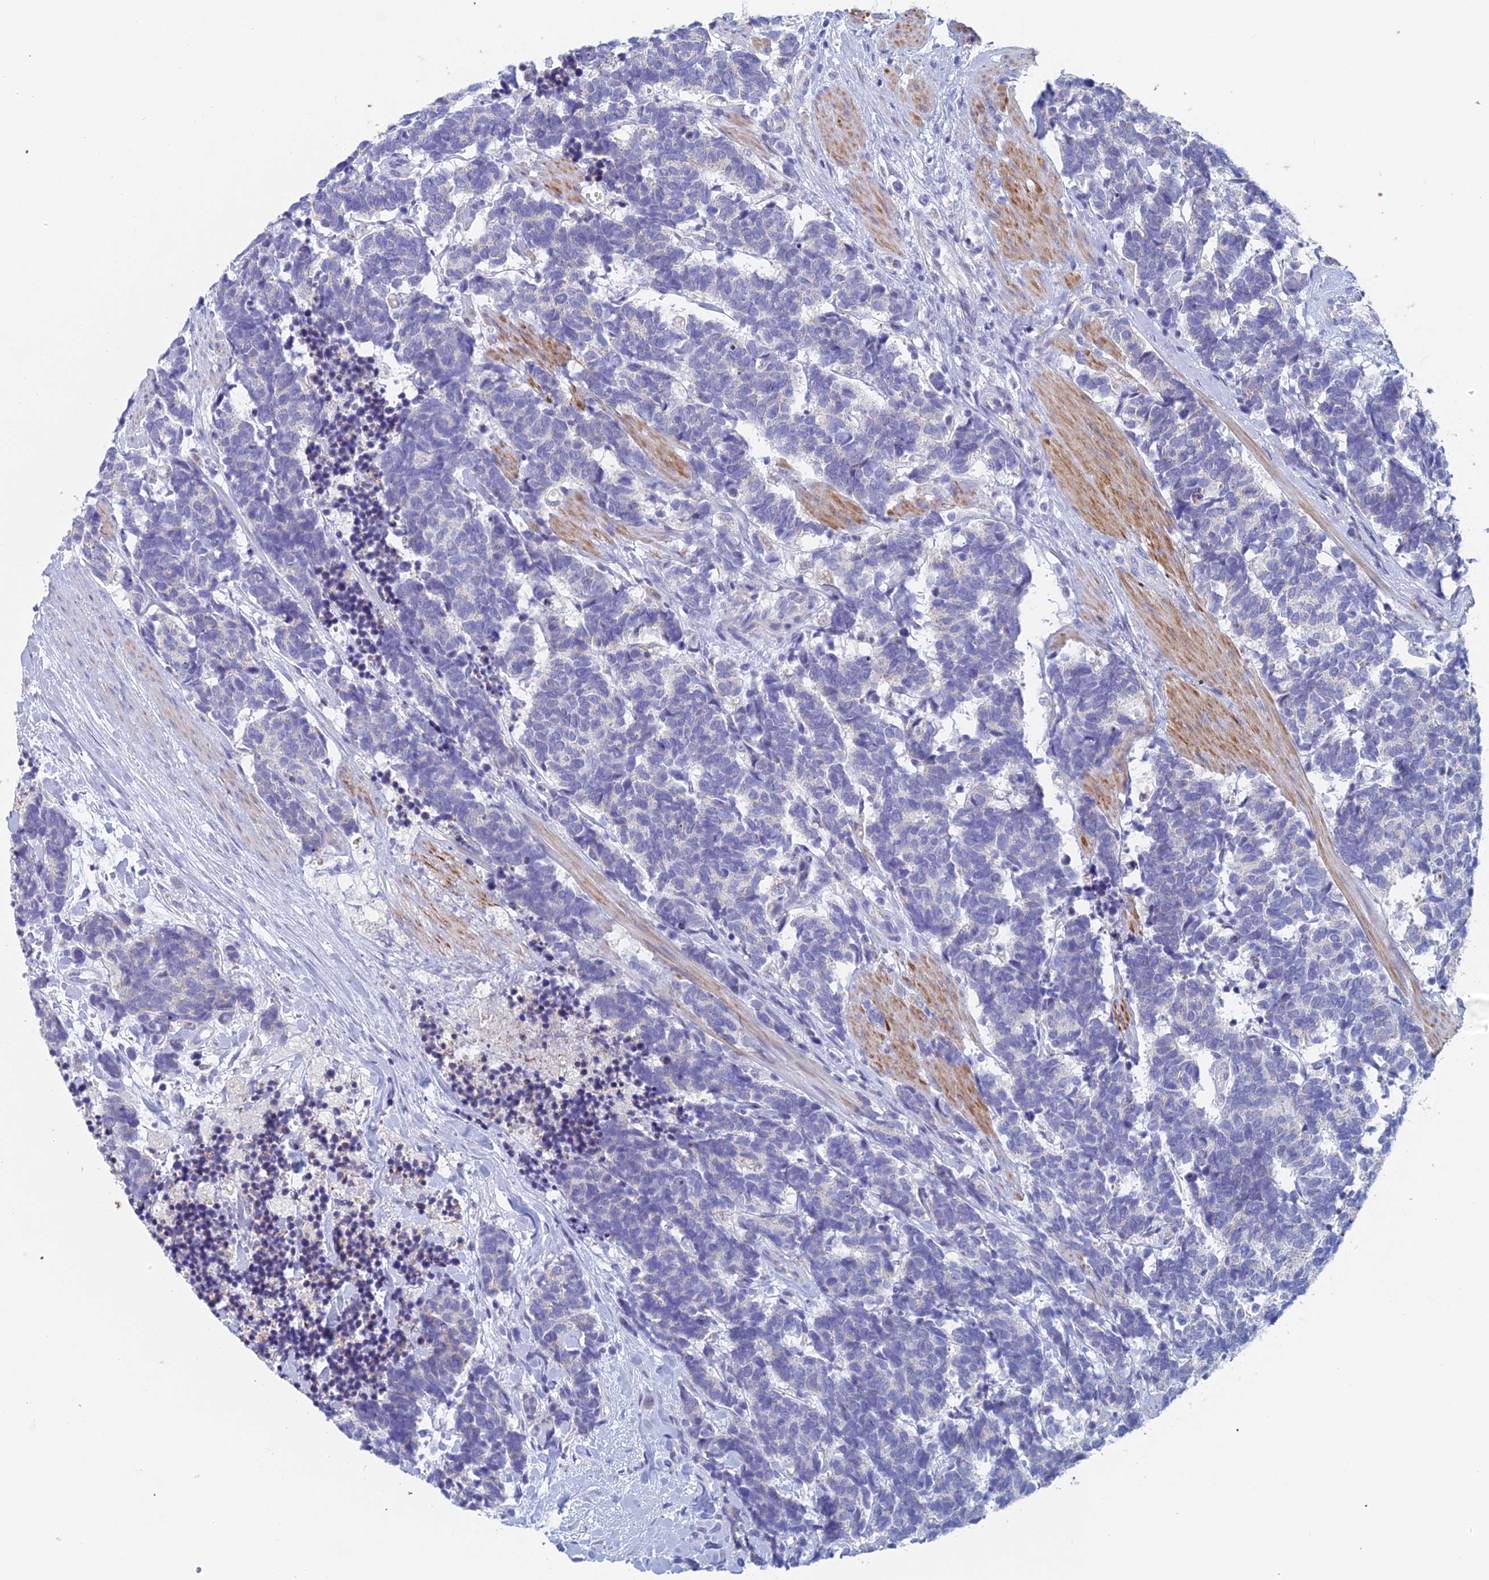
{"staining": {"intensity": "negative", "quantity": "none", "location": "none"}, "tissue": "carcinoid", "cell_type": "Tumor cells", "image_type": "cancer", "snomed": [{"axis": "morphology", "description": "Carcinoma, NOS"}, {"axis": "morphology", "description": "Carcinoid, malignant, NOS"}, {"axis": "topography", "description": "Prostate"}], "caption": "Carcinoma was stained to show a protein in brown. There is no significant staining in tumor cells.", "gene": "ACSM1", "patient": {"sex": "male", "age": 57}}